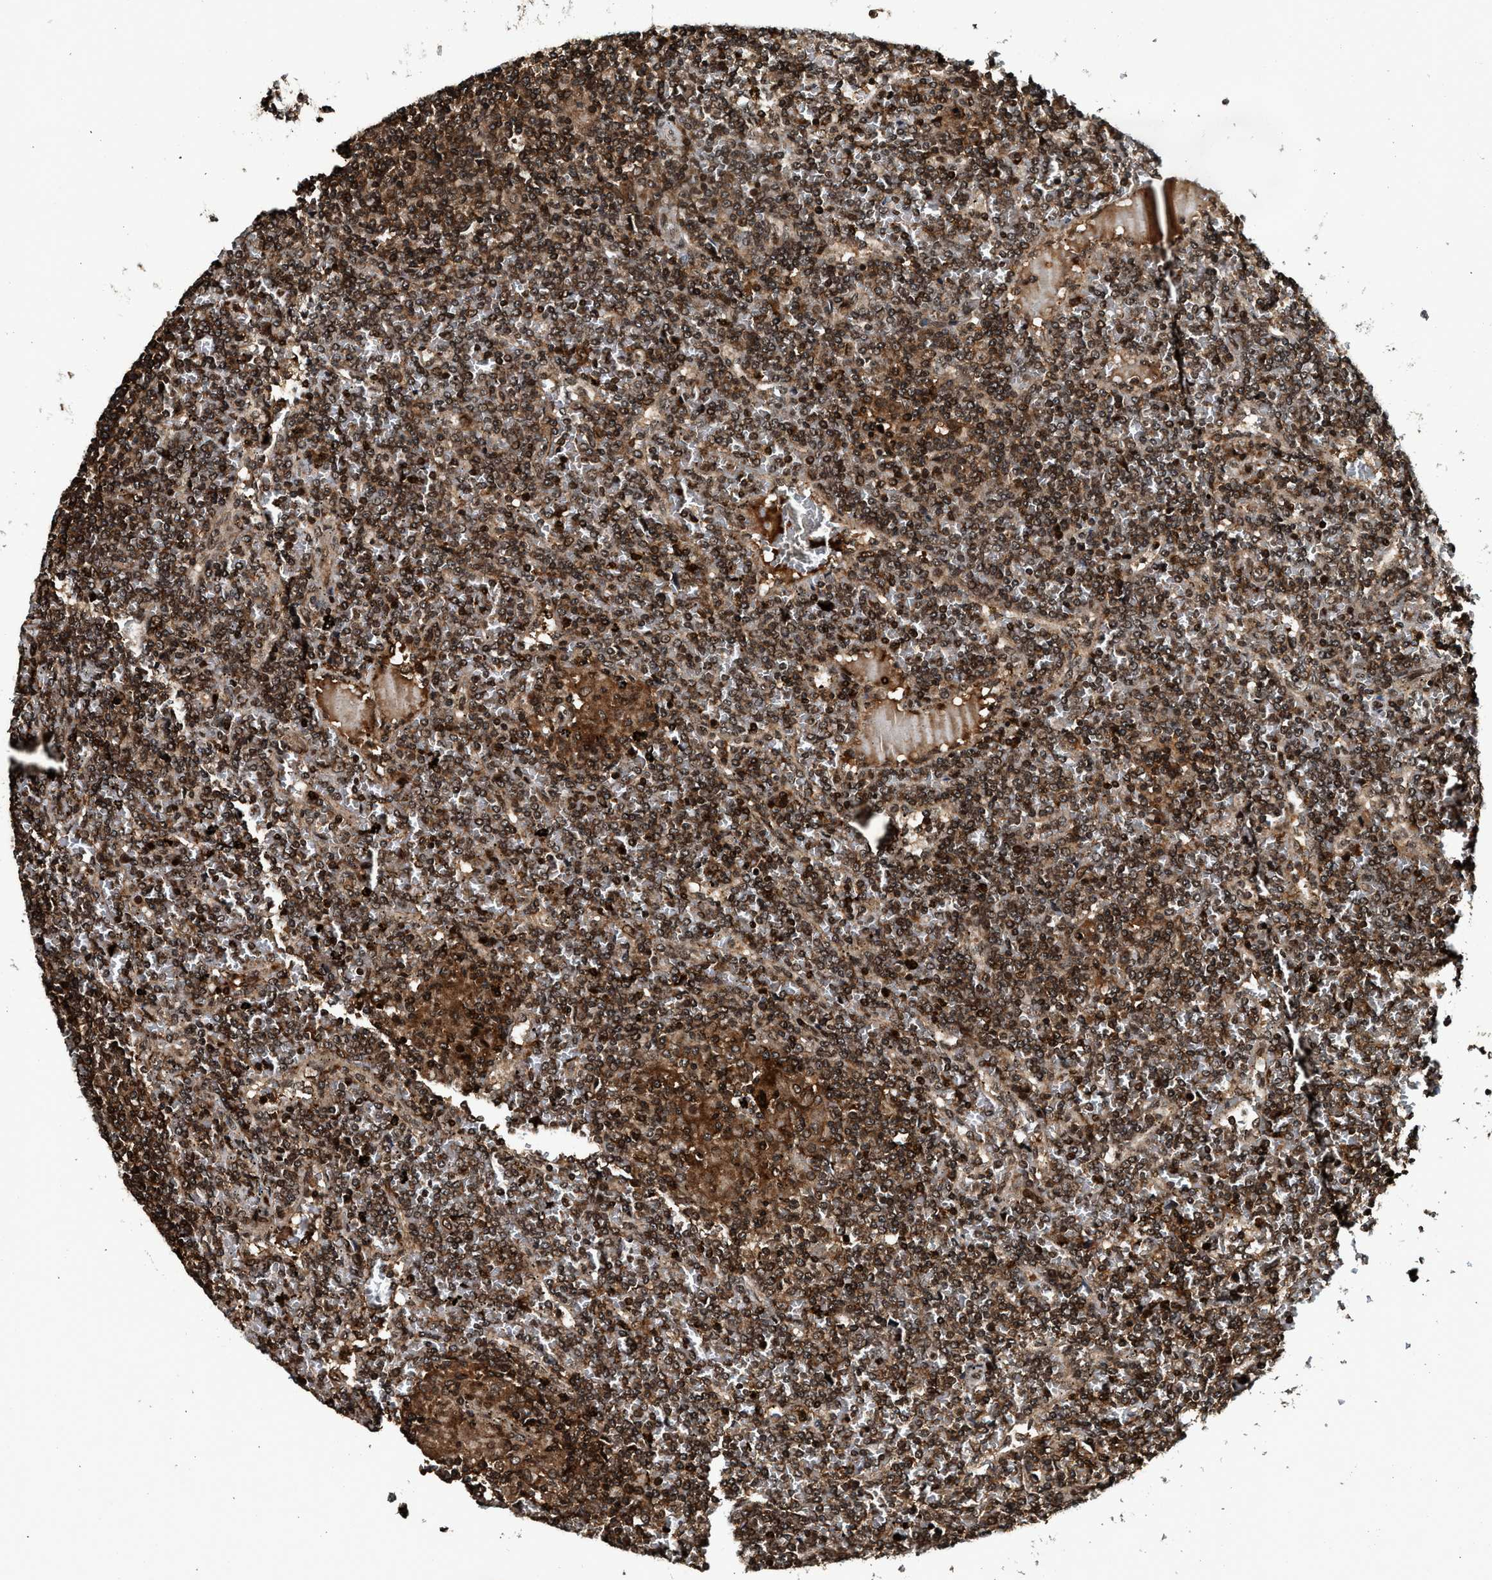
{"staining": {"intensity": "strong", "quantity": ">75%", "location": "cytoplasmic/membranous,nuclear"}, "tissue": "lymphoma", "cell_type": "Tumor cells", "image_type": "cancer", "snomed": [{"axis": "morphology", "description": "Malignant lymphoma, non-Hodgkin's type, Low grade"}, {"axis": "topography", "description": "Spleen"}], "caption": "This image exhibits lymphoma stained with immunohistochemistry to label a protein in brown. The cytoplasmic/membranous and nuclear of tumor cells show strong positivity for the protein. Nuclei are counter-stained blue.", "gene": "MDM2", "patient": {"sex": "female", "age": 19}}